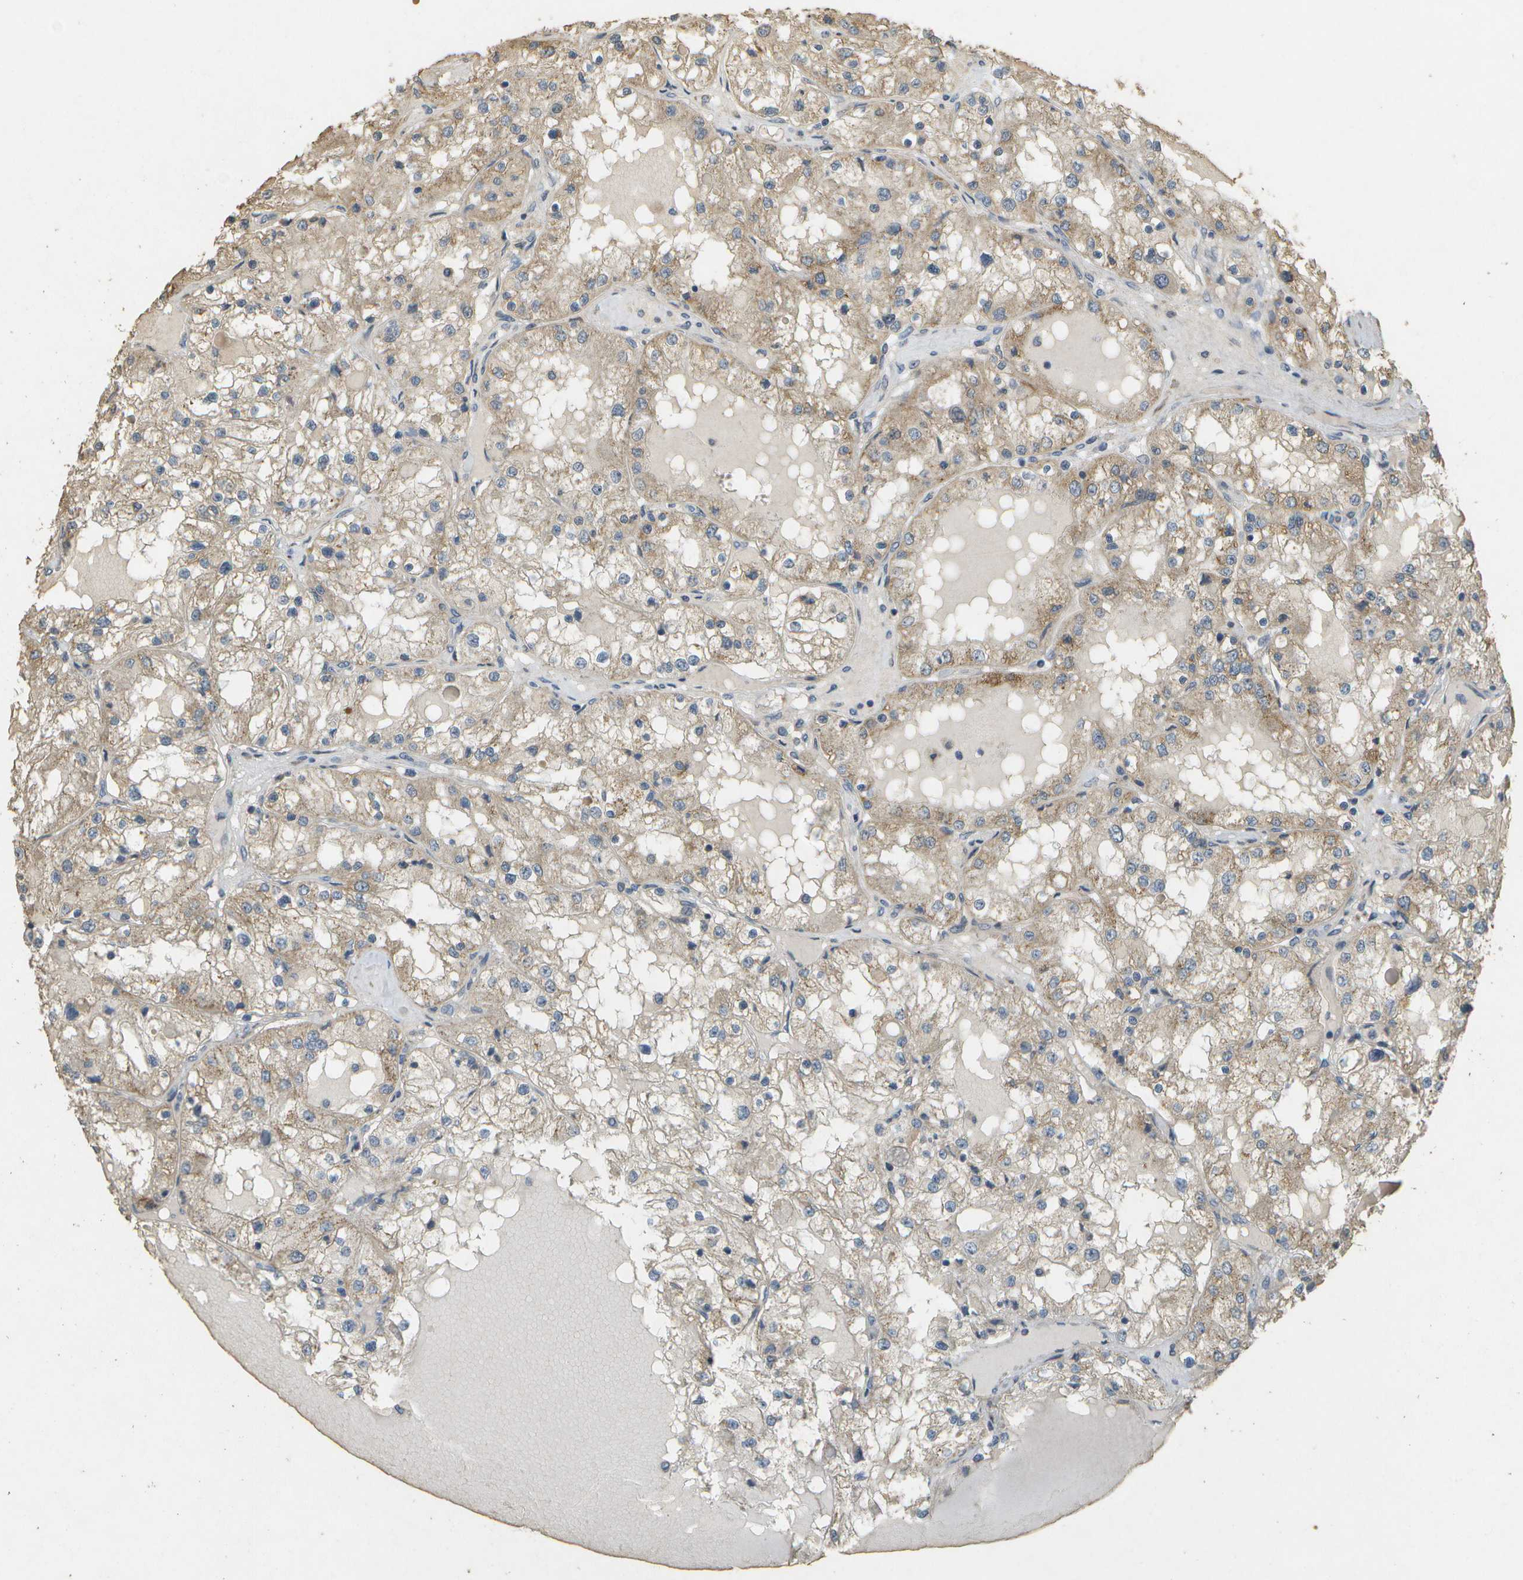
{"staining": {"intensity": "weak", "quantity": ">75%", "location": "cytoplasmic/membranous"}, "tissue": "renal cancer", "cell_type": "Tumor cells", "image_type": "cancer", "snomed": [{"axis": "morphology", "description": "Adenocarcinoma, NOS"}, {"axis": "topography", "description": "Kidney"}], "caption": "A photomicrograph of human adenocarcinoma (renal) stained for a protein exhibits weak cytoplasmic/membranous brown staining in tumor cells.", "gene": "RAB21", "patient": {"sex": "male", "age": 68}}